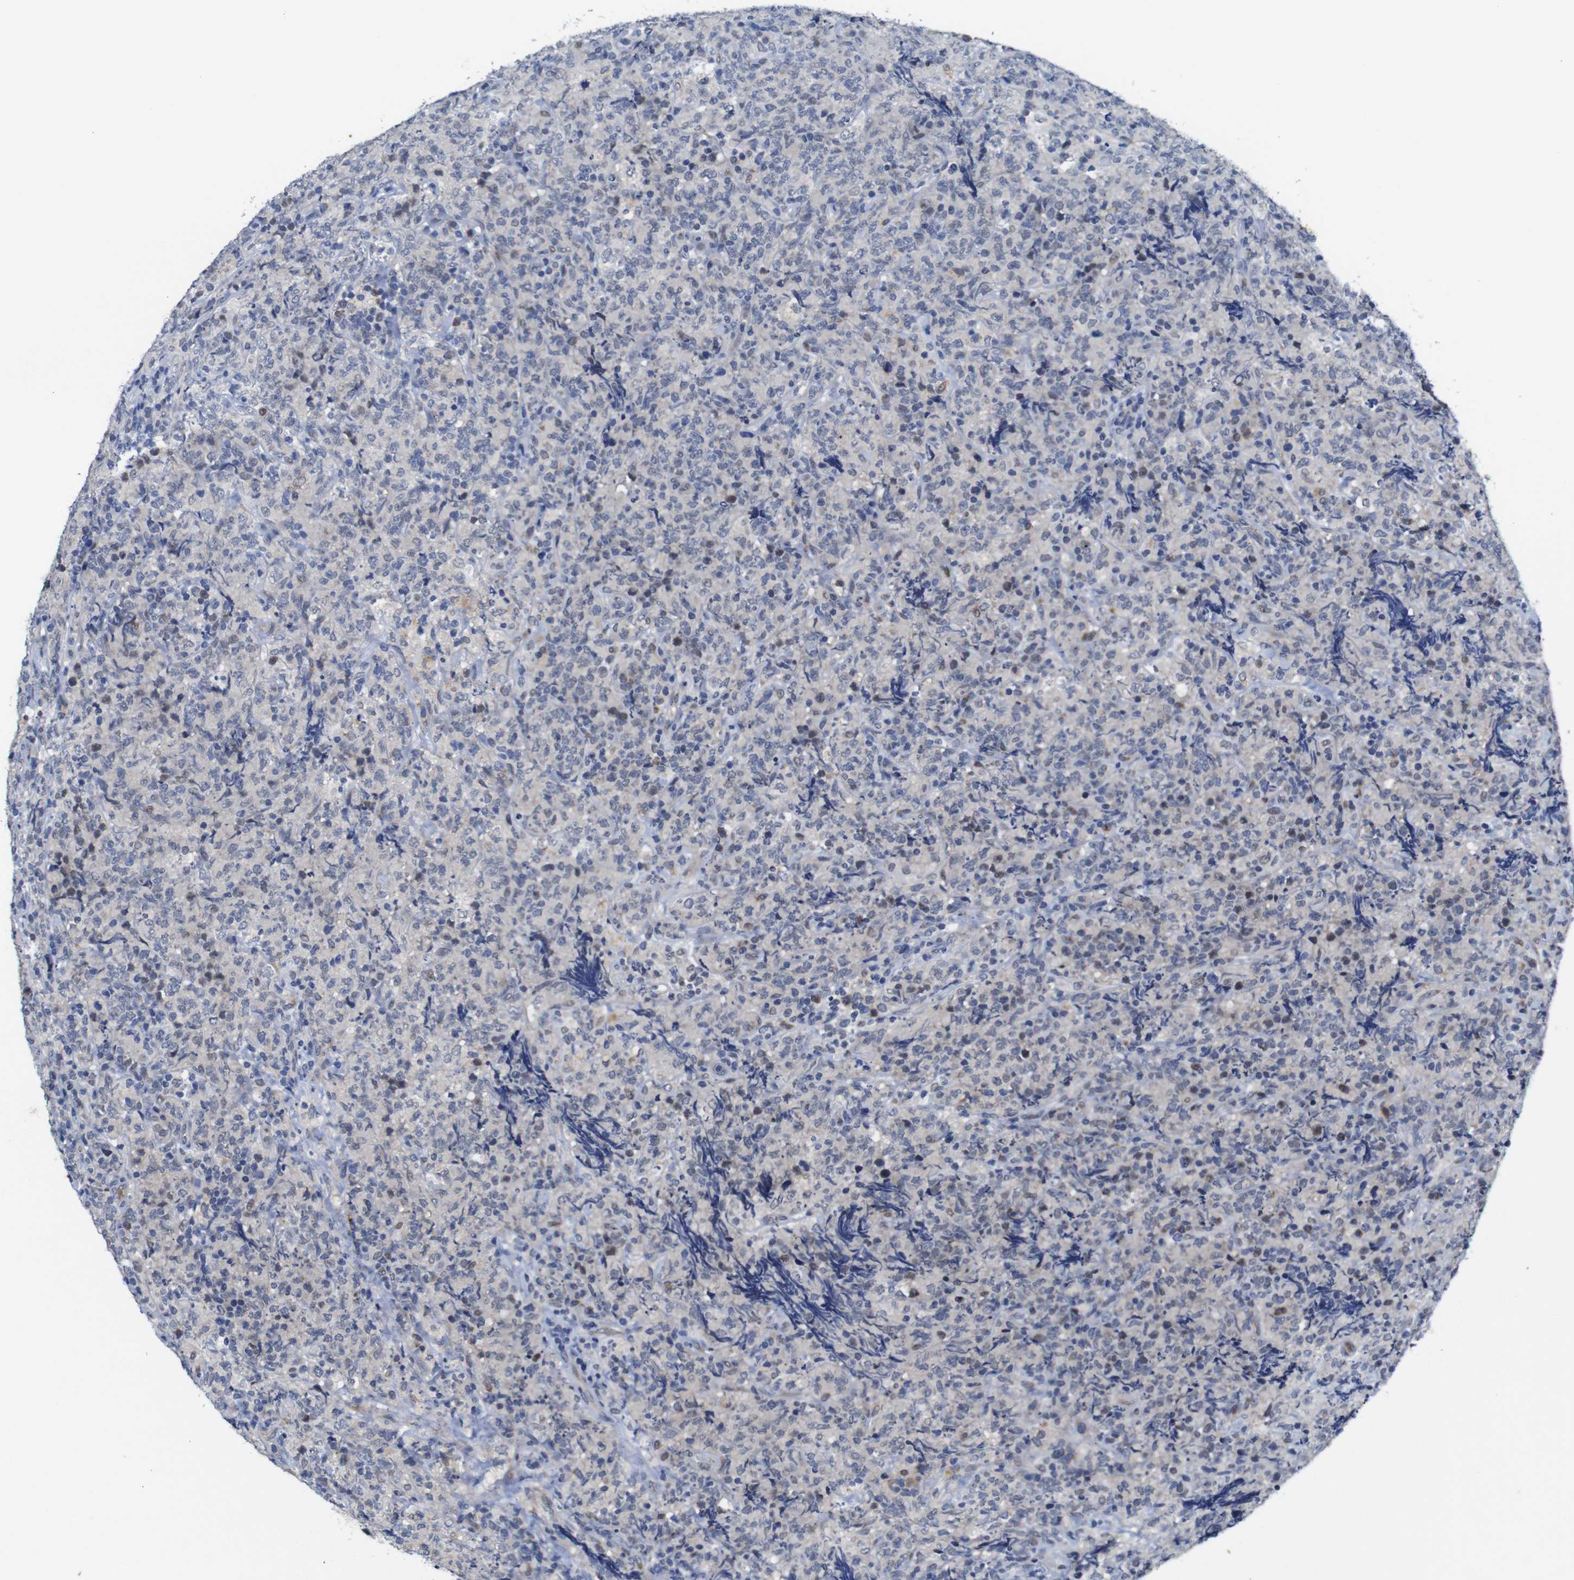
{"staining": {"intensity": "weak", "quantity": "<25%", "location": "nuclear"}, "tissue": "lymphoma", "cell_type": "Tumor cells", "image_type": "cancer", "snomed": [{"axis": "morphology", "description": "Malignant lymphoma, non-Hodgkin's type, High grade"}, {"axis": "topography", "description": "Tonsil"}], "caption": "Immunohistochemical staining of lymphoma shows no significant expression in tumor cells. (Stains: DAB (3,3'-diaminobenzidine) IHC with hematoxylin counter stain, Microscopy: brightfield microscopy at high magnification).", "gene": "FURIN", "patient": {"sex": "female", "age": 36}}